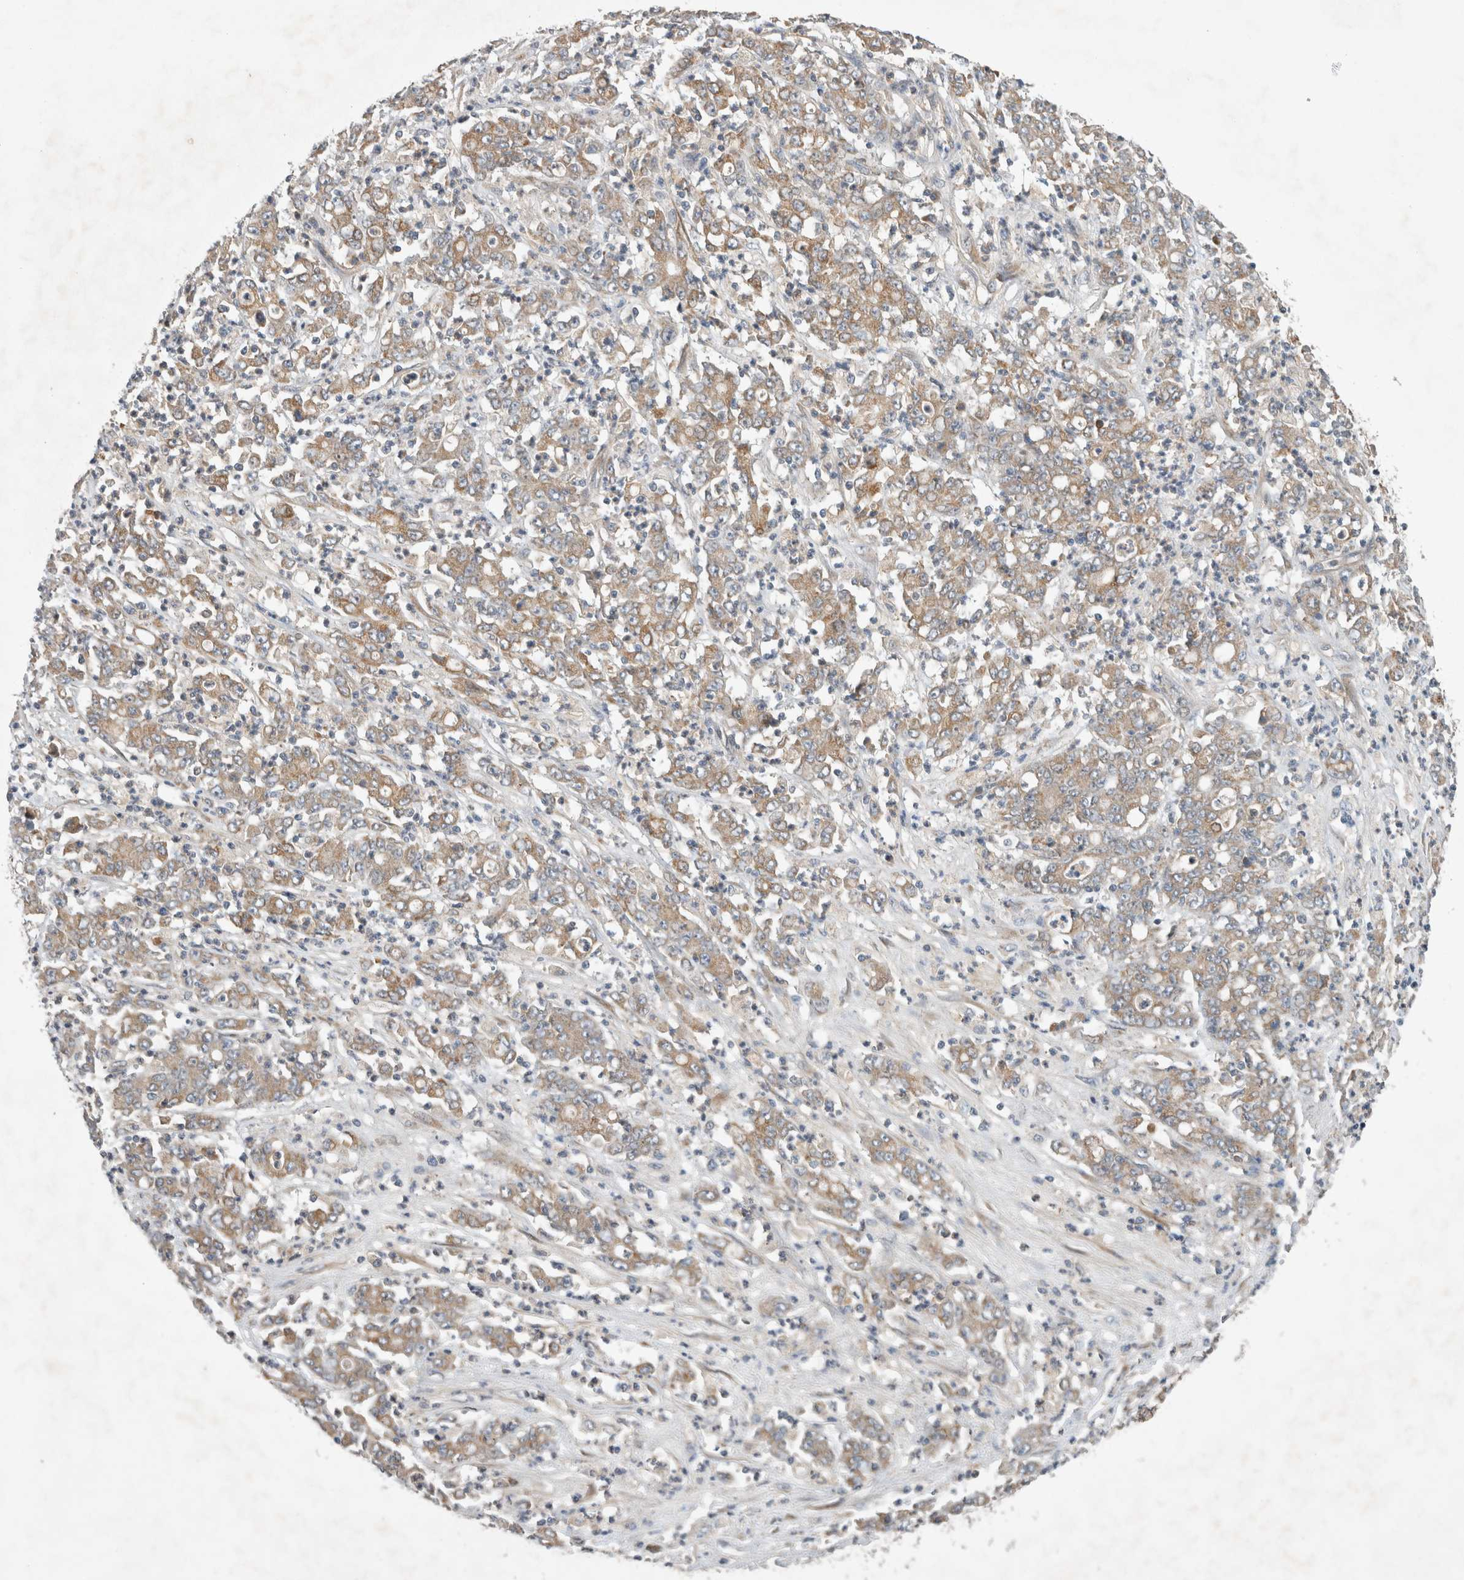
{"staining": {"intensity": "moderate", "quantity": ">75%", "location": "cytoplasmic/membranous"}, "tissue": "stomach cancer", "cell_type": "Tumor cells", "image_type": "cancer", "snomed": [{"axis": "morphology", "description": "Adenocarcinoma, NOS"}, {"axis": "topography", "description": "Stomach, lower"}], "caption": "Immunohistochemical staining of human stomach cancer exhibits moderate cytoplasmic/membranous protein expression in approximately >75% of tumor cells.", "gene": "ARMC9", "patient": {"sex": "female", "age": 71}}